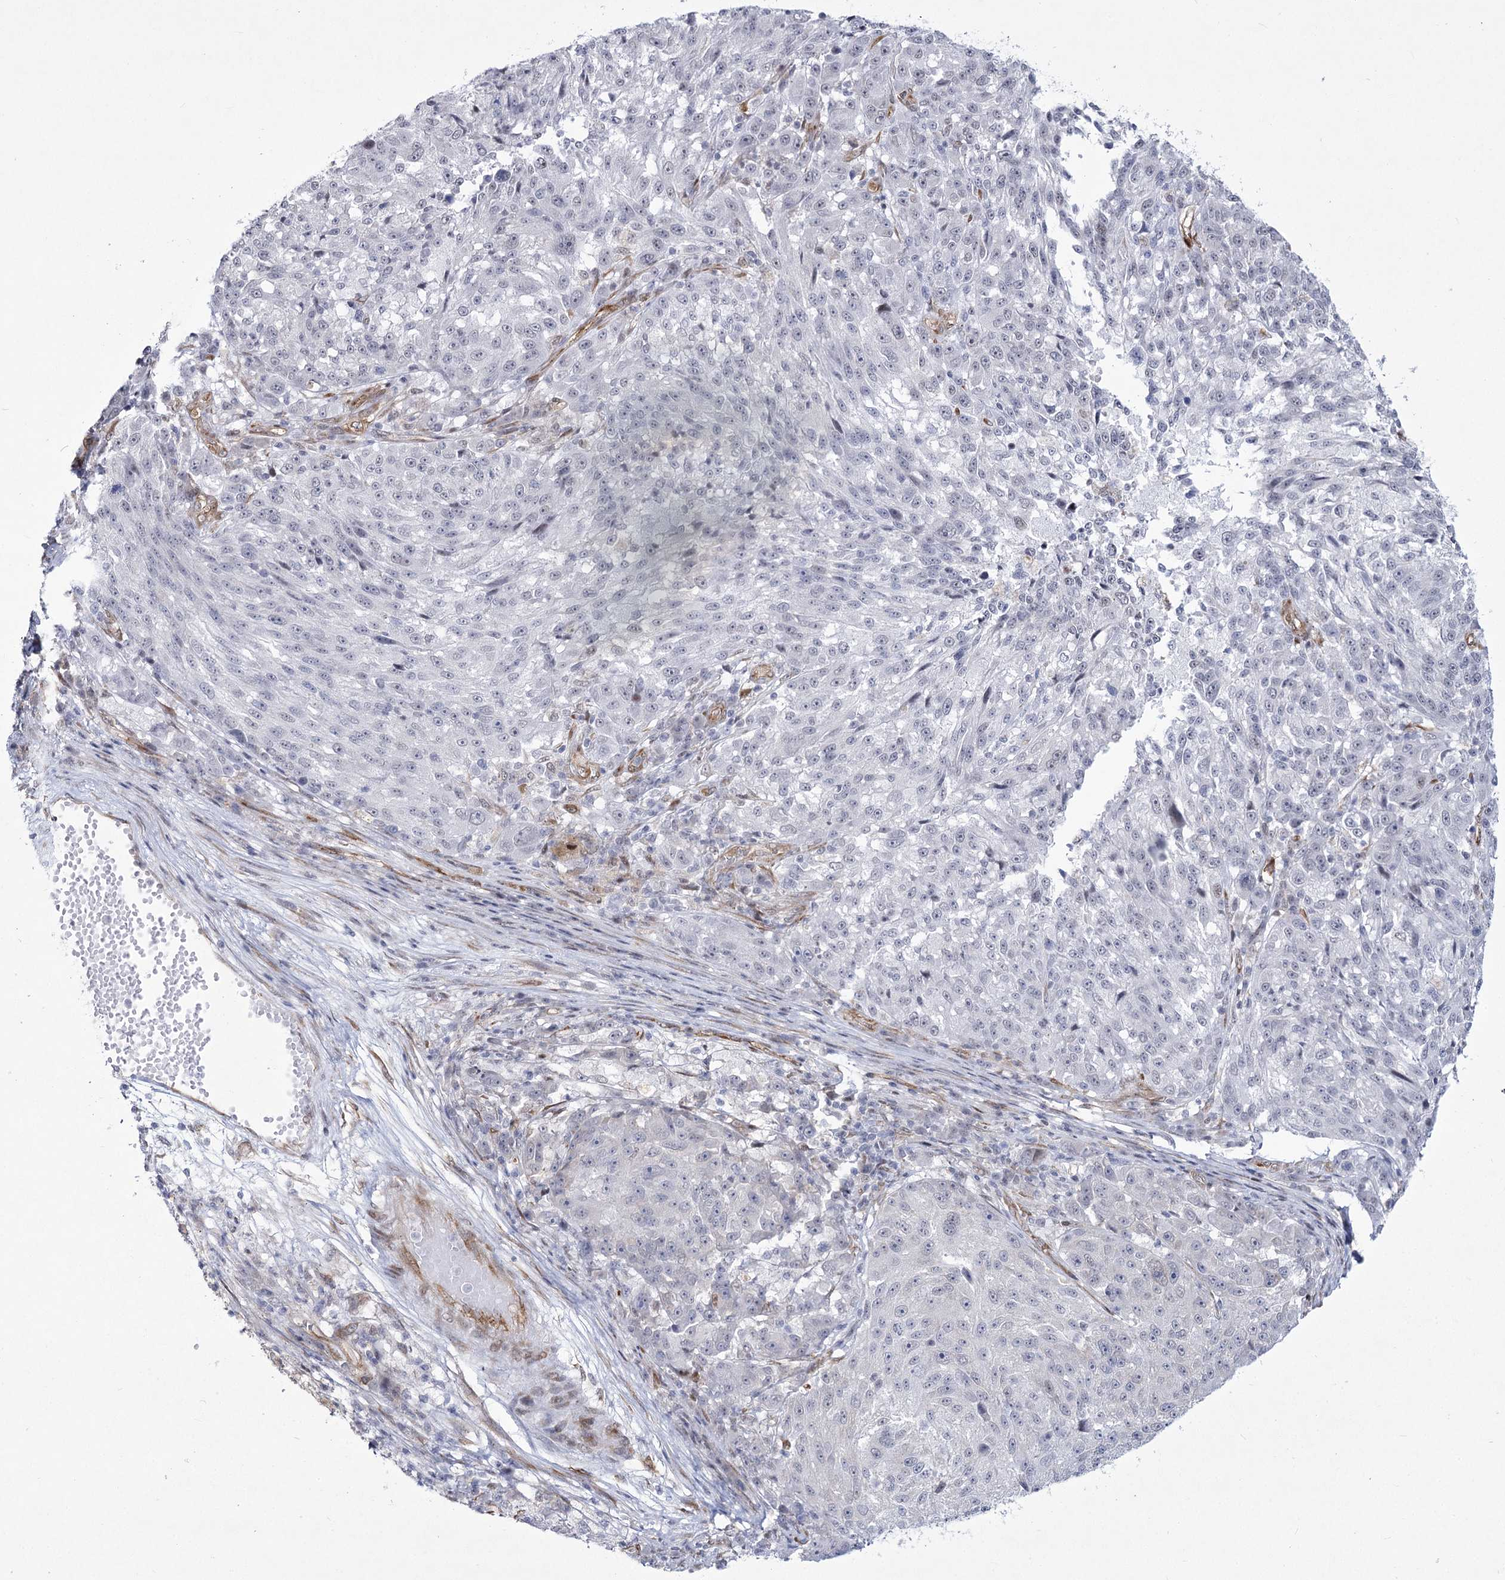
{"staining": {"intensity": "negative", "quantity": "none", "location": "none"}, "tissue": "melanoma", "cell_type": "Tumor cells", "image_type": "cancer", "snomed": [{"axis": "morphology", "description": "Malignant melanoma, NOS"}, {"axis": "topography", "description": "Skin"}], "caption": "Protein analysis of melanoma reveals no significant staining in tumor cells.", "gene": "YBX3", "patient": {"sex": "male", "age": 53}}